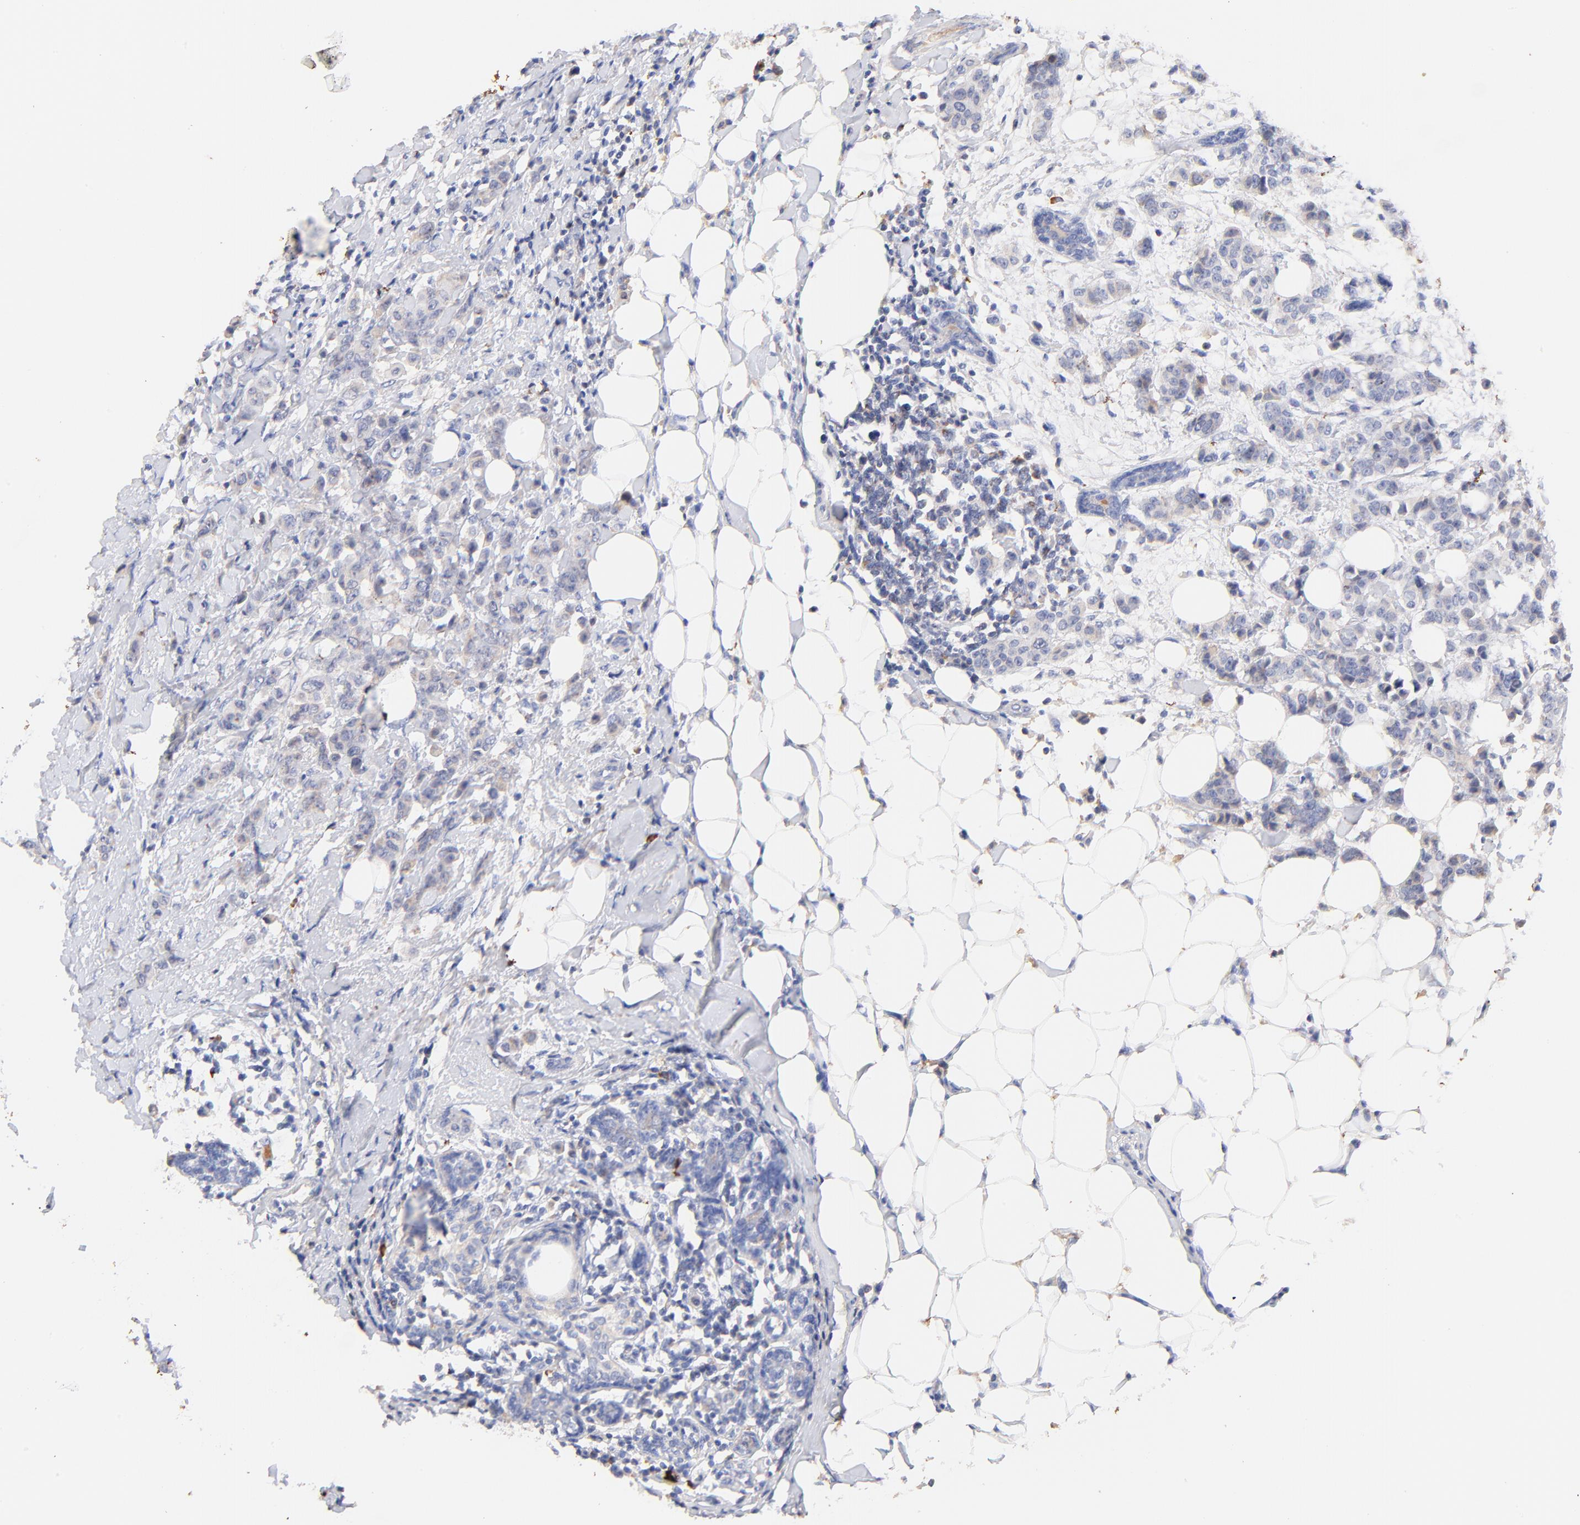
{"staining": {"intensity": "weak", "quantity": "<25%", "location": "cytoplasmic/membranous"}, "tissue": "breast cancer", "cell_type": "Tumor cells", "image_type": "cancer", "snomed": [{"axis": "morphology", "description": "Duct carcinoma"}, {"axis": "topography", "description": "Breast"}], "caption": "Immunohistochemistry micrograph of human breast invasive ductal carcinoma stained for a protein (brown), which exhibits no staining in tumor cells.", "gene": "IGLV7-43", "patient": {"sex": "female", "age": 40}}